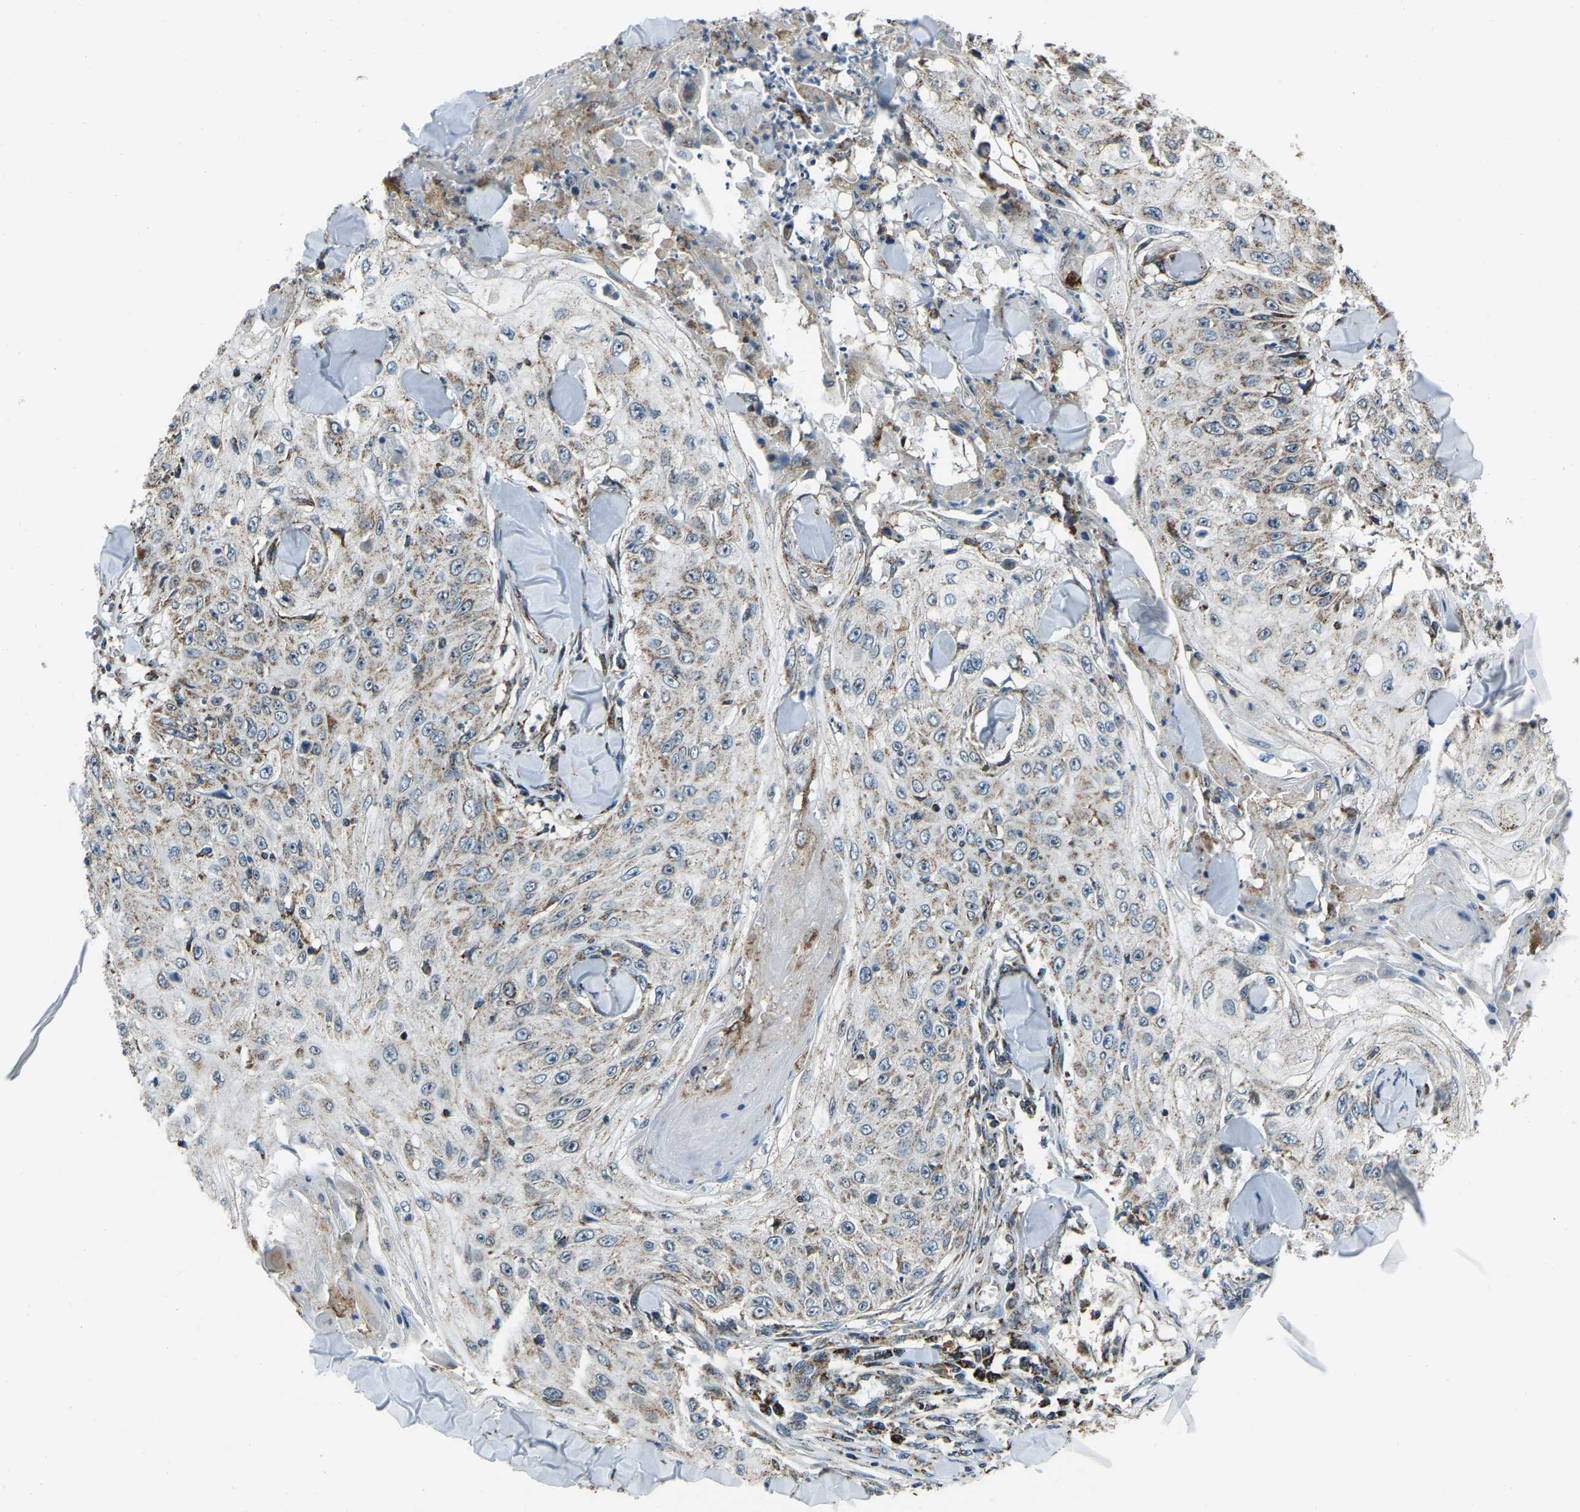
{"staining": {"intensity": "weak", "quantity": ">75%", "location": "cytoplasmic/membranous"}, "tissue": "skin cancer", "cell_type": "Tumor cells", "image_type": "cancer", "snomed": [{"axis": "morphology", "description": "Squamous cell carcinoma, NOS"}, {"axis": "topography", "description": "Skin"}], "caption": "Tumor cells display low levels of weak cytoplasmic/membranous positivity in about >75% of cells in human skin cancer (squamous cell carcinoma).", "gene": "RBM33", "patient": {"sex": "male", "age": 86}}